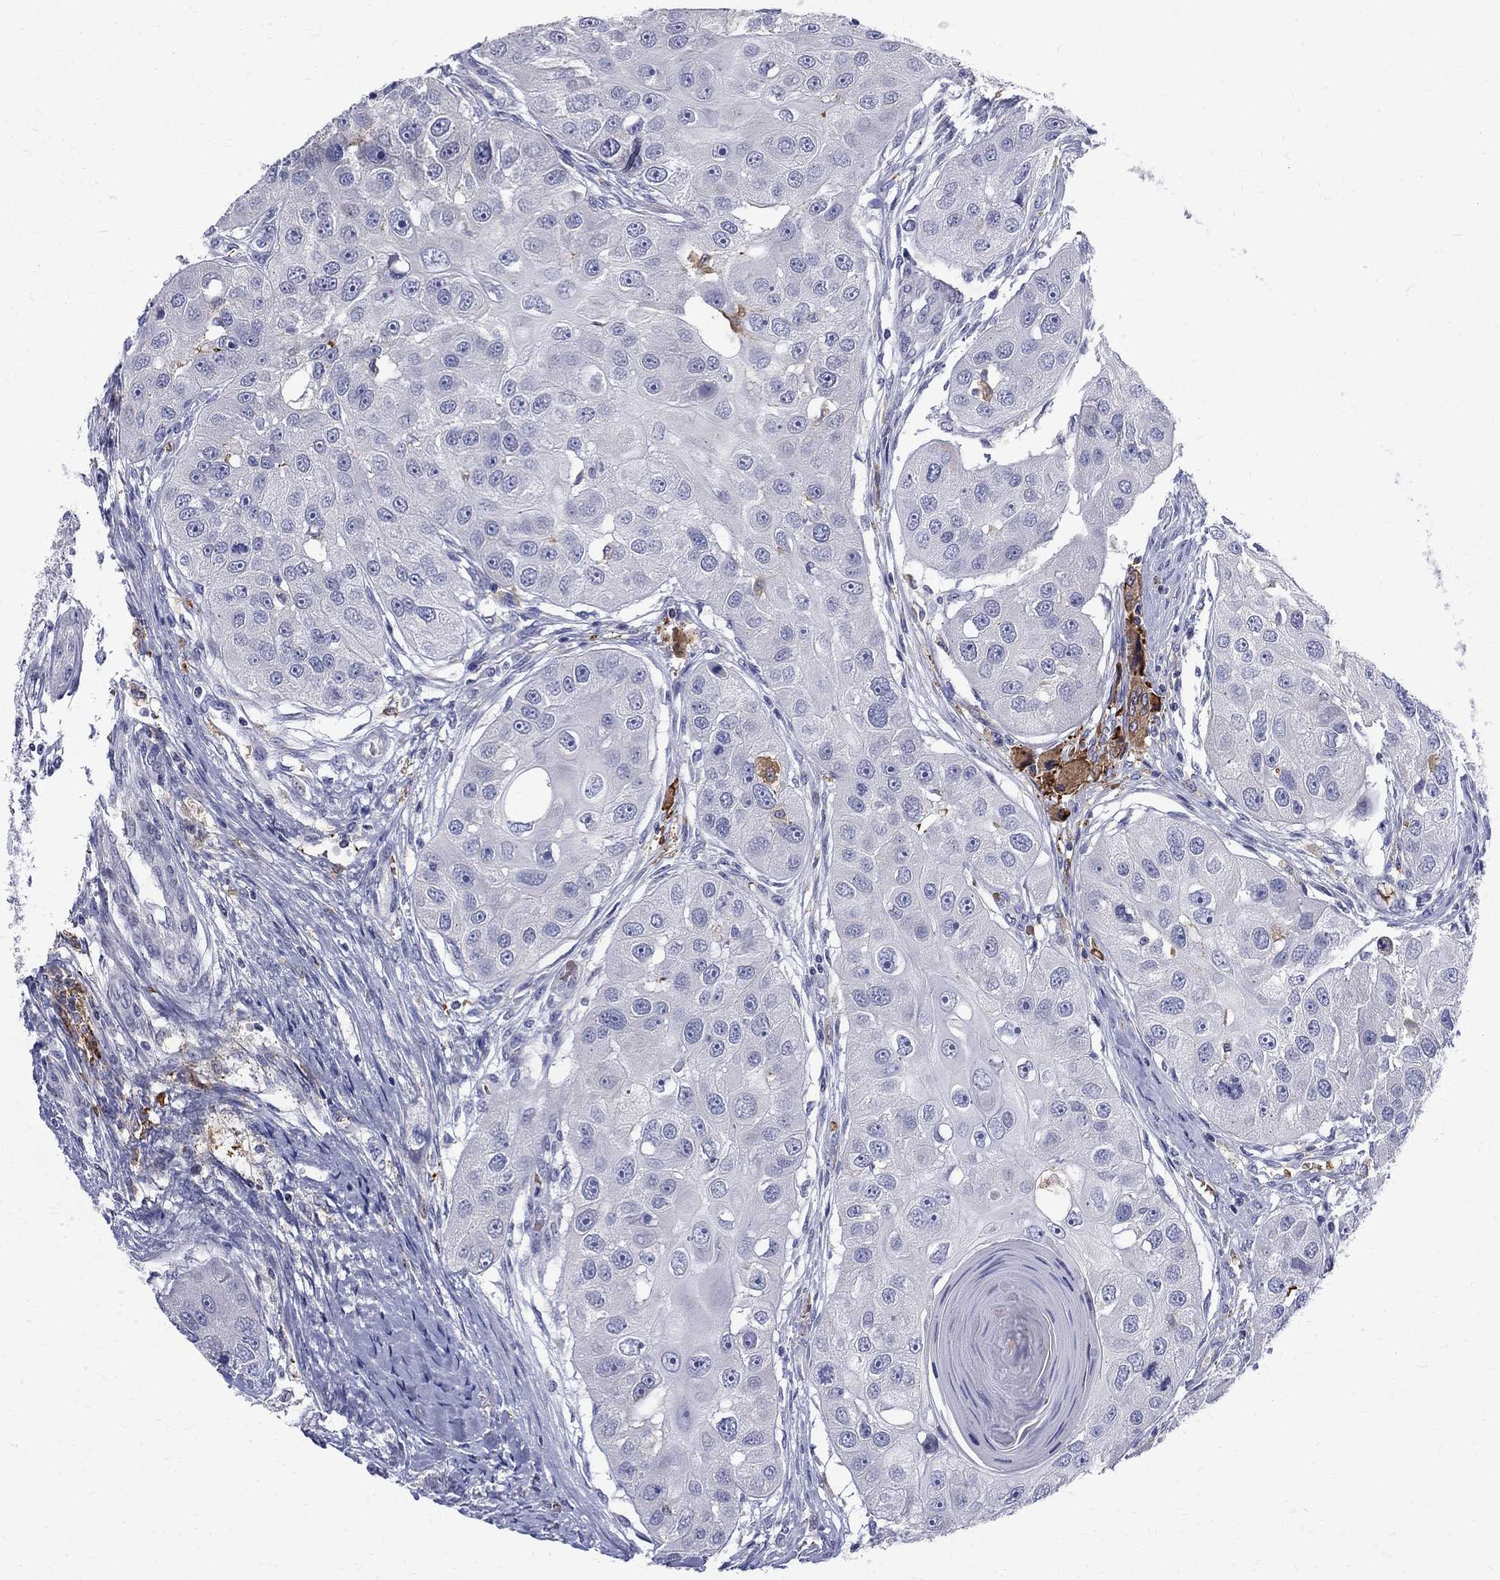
{"staining": {"intensity": "negative", "quantity": "none", "location": "none"}, "tissue": "head and neck cancer", "cell_type": "Tumor cells", "image_type": "cancer", "snomed": [{"axis": "morphology", "description": "Normal tissue, NOS"}, {"axis": "morphology", "description": "Squamous cell carcinoma, NOS"}, {"axis": "topography", "description": "Skeletal muscle"}, {"axis": "topography", "description": "Head-Neck"}], "caption": "A histopathology image of head and neck cancer stained for a protein displays no brown staining in tumor cells.", "gene": "AGER", "patient": {"sex": "male", "age": 51}}